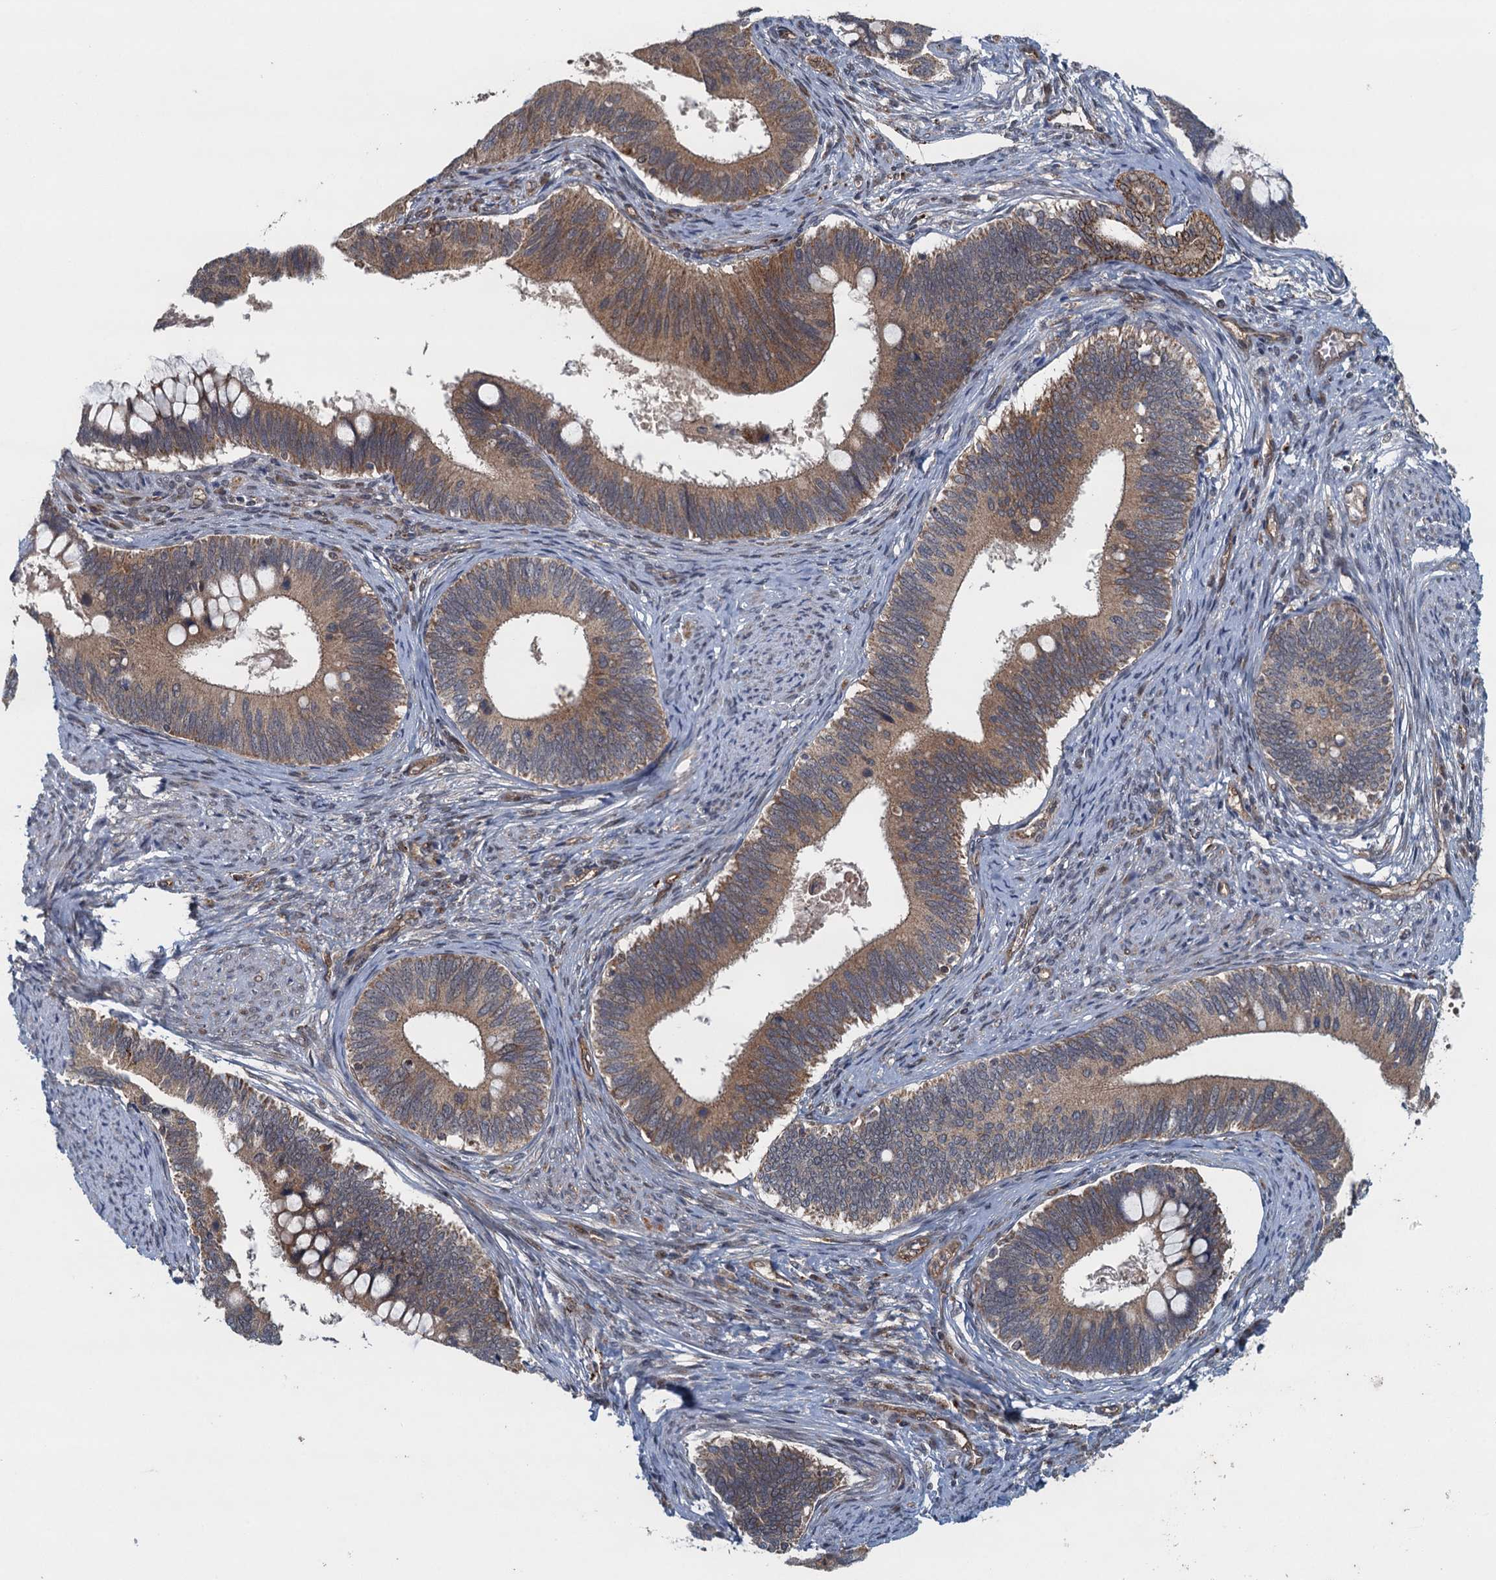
{"staining": {"intensity": "moderate", "quantity": ">75%", "location": "cytoplasmic/membranous"}, "tissue": "cervical cancer", "cell_type": "Tumor cells", "image_type": "cancer", "snomed": [{"axis": "morphology", "description": "Adenocarcinoma, NOS"}, {"axis": "topography", "description": "Cervix"}], "caption": "Protein analysis of adenocarcinoma (cervical) tissue displays moderate cytoplasmic/membranous staining in approximately >75% of tumor cells.", "gene": "NLRP10", "patient": {"sex": "female", "age": 42}}